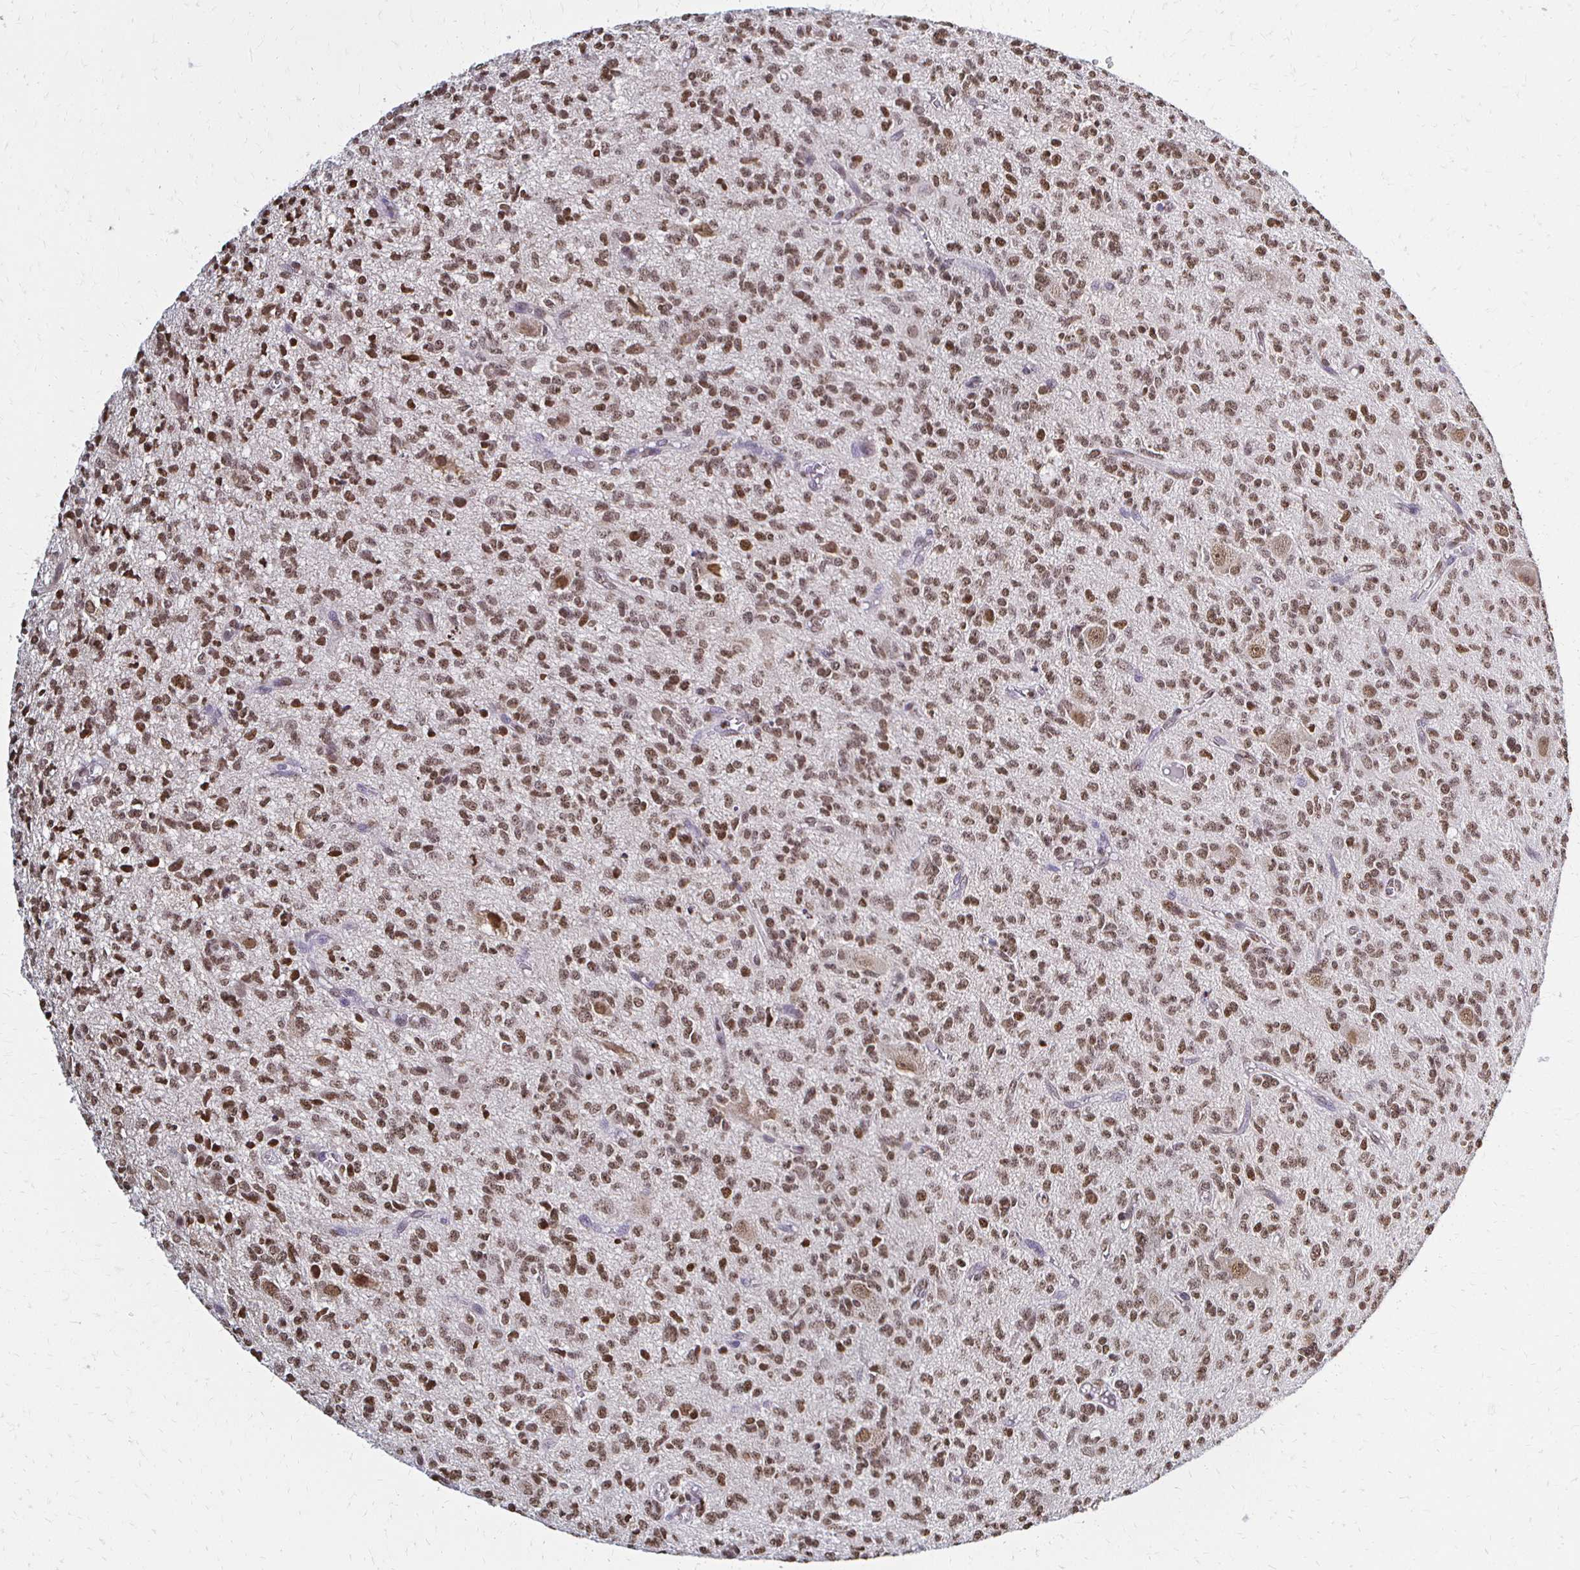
{"staining": {"intensity": "moderate", "quantity": ">75%", "location": "nuclear"}, "tissue": "glioma", "cell_type": "Tumor cells", "image_type": "cancer", "snomed": [{"axis": "morphology", "description": "Glioma, malignant, Low grade"}, {"axis": "topography", "description": "Brain"}], "caption": "Human glioma stained with a protein marker exhibits moderate staining in tumor cells.", "gene": "HOXA9", "patient": {"sex": "male", "age": 64}}